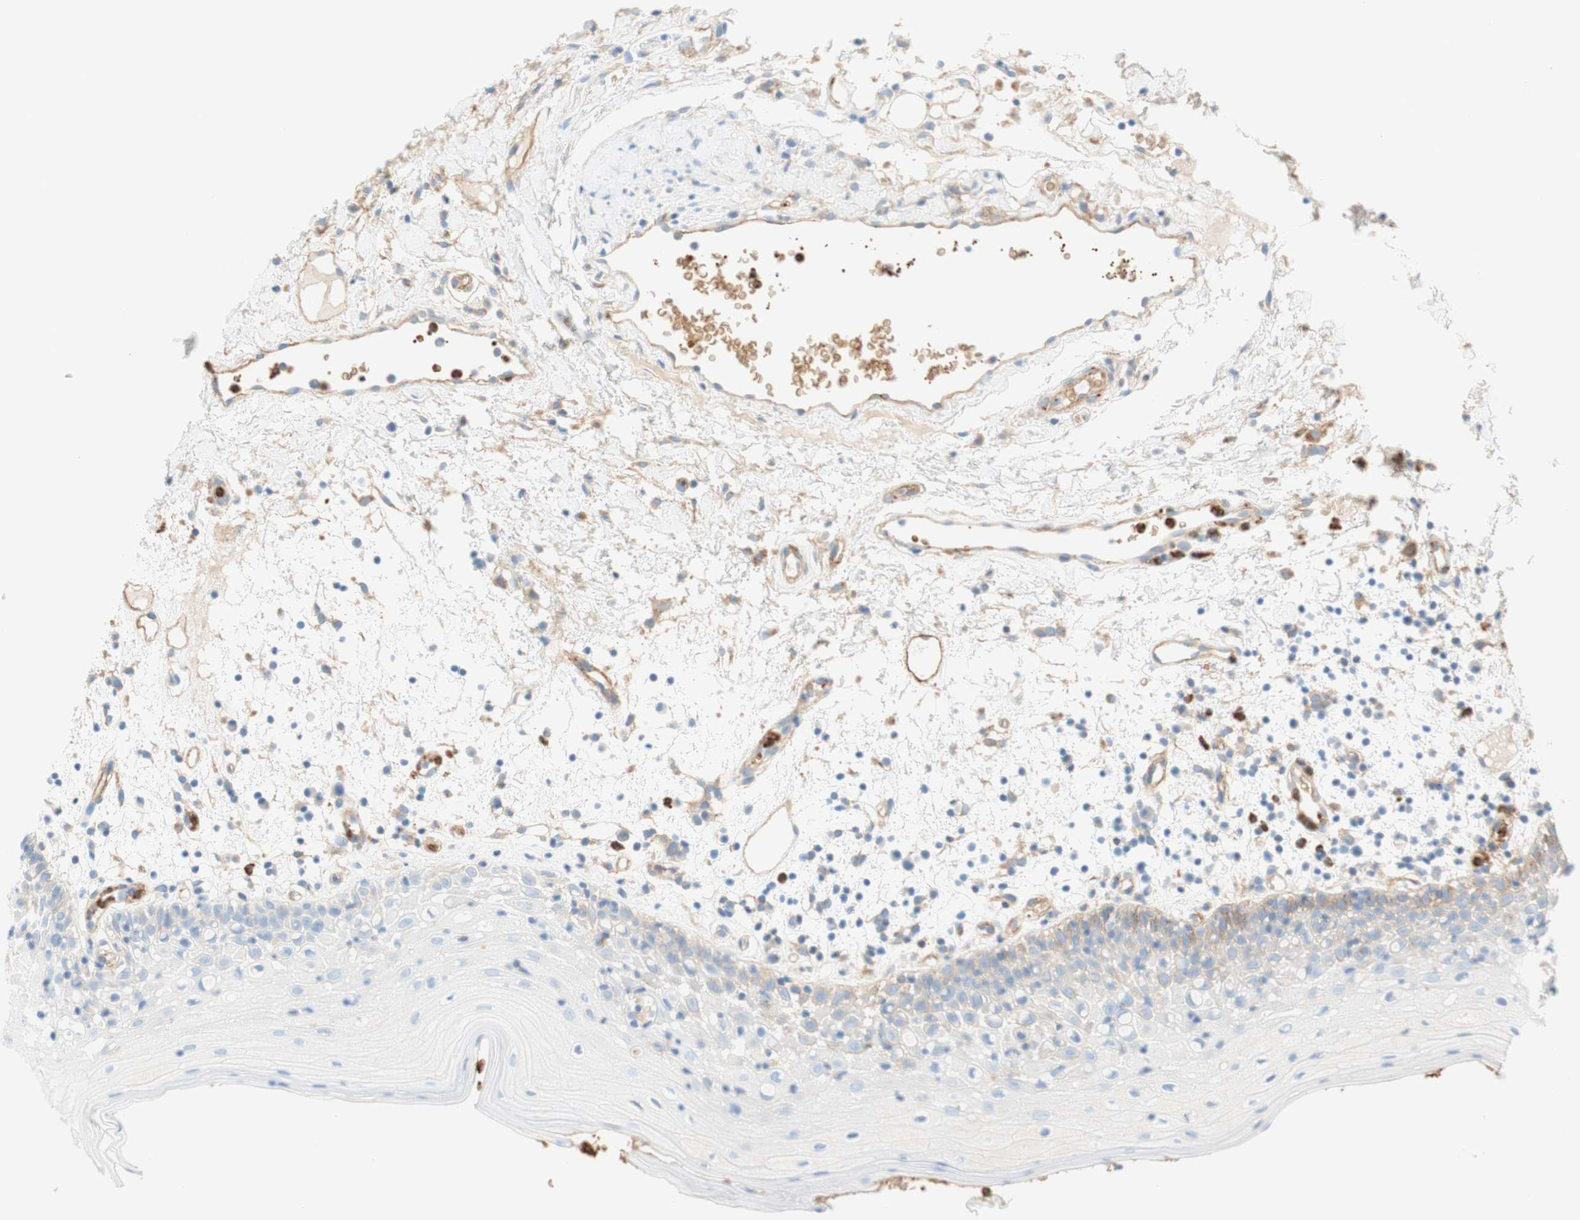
{"staining": {"intensity": "negative", "quantity": "none", "location": "none"}, "tissue": "oral mucosa", "cell_type": "Squamous epithelial cells", "image_type": "normal", "snomed": [{"axis": "morphology", "description": "Normal tissue, NOS"}, {"axis": "morphology", "description": "Squamous cell carcinoma, NOS"}, {"axis": "topography", "description": "Skeletal muscle"}, {"axis": "topography", "description": "Oral tissue"}], "caption": "Immunohistochemical staining of unremarkable oral mucosa demonstrates no significant expression in squamous epithelial cells. (Stains: DAB (3,3'-diaminobenzidine) IHC with hematoxylin counter stain, Microscopy: brightfield microscopy at high magnification).", "gene": "STOM", "patient": {"sex": "male", "age": 71}}